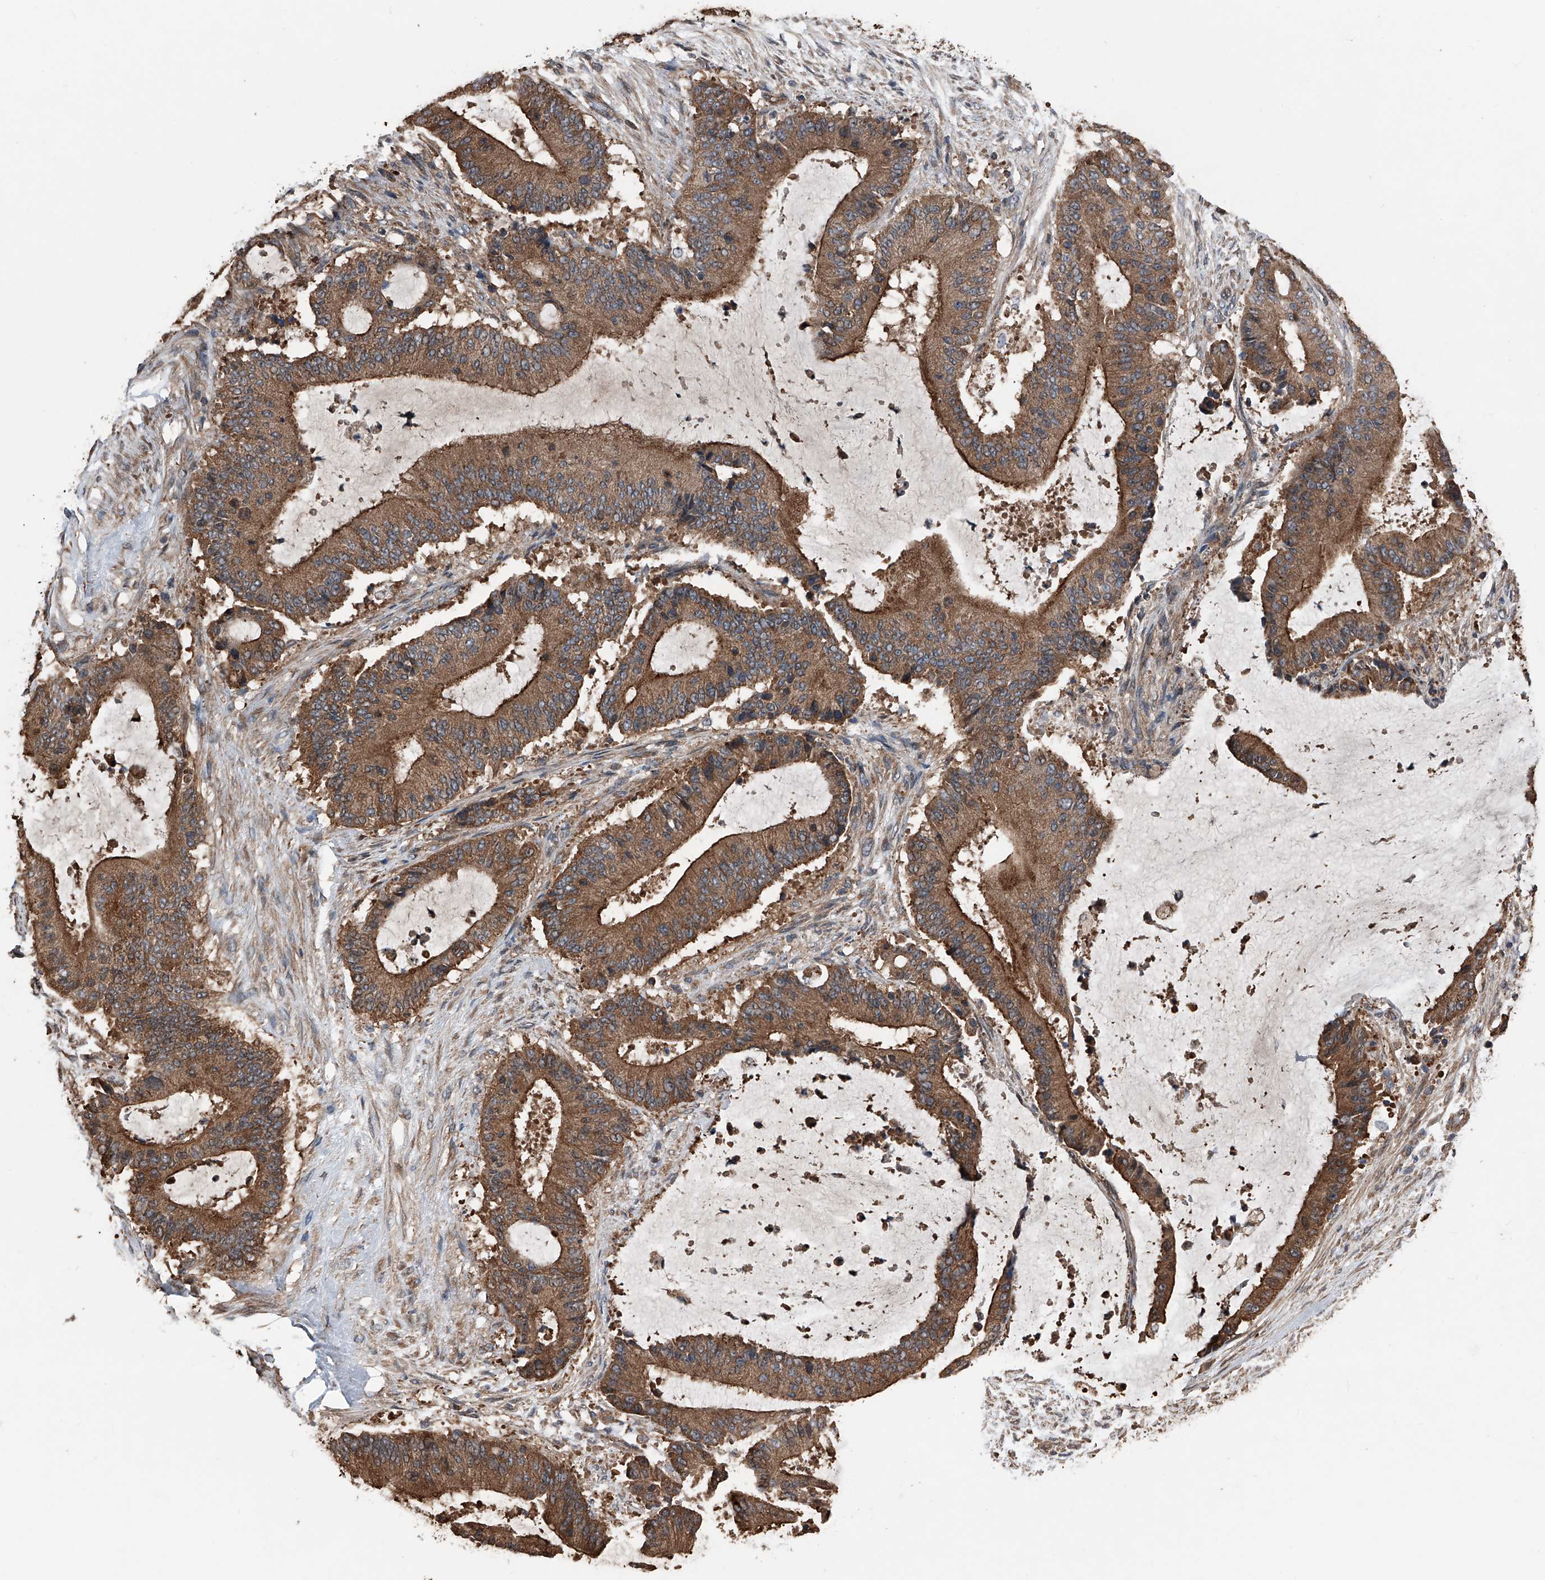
{"staining": {"intensity": "strong", "quantity": ">75%", "location": "cytoplasmic/membranous"}, "tissue": "liver cancer", "cell_type": "Tumor cells", "image_type": "cancer", "snomed": [{"axis": "morphology", "description": "Normal tissue, NOS"}, {"axis": "morphology", "description": "Cholangiocarcinoma"}, {"axis": "topography", "description": "Liver"}, {"axis": "topography", "description": "Peripheral nerve tissue"}], "caption": "High-magnification brightfield microscopy of liver cholangiocarcinoma stained with DAB (brown) and counterstained with hematoxylin (blue). tumor cells exhibit strong cytoplasmic/membranous positivity is present in about>75% of cells.", "gene": "KCNJ2", "patient": {"sex": "female", "age": 73}}